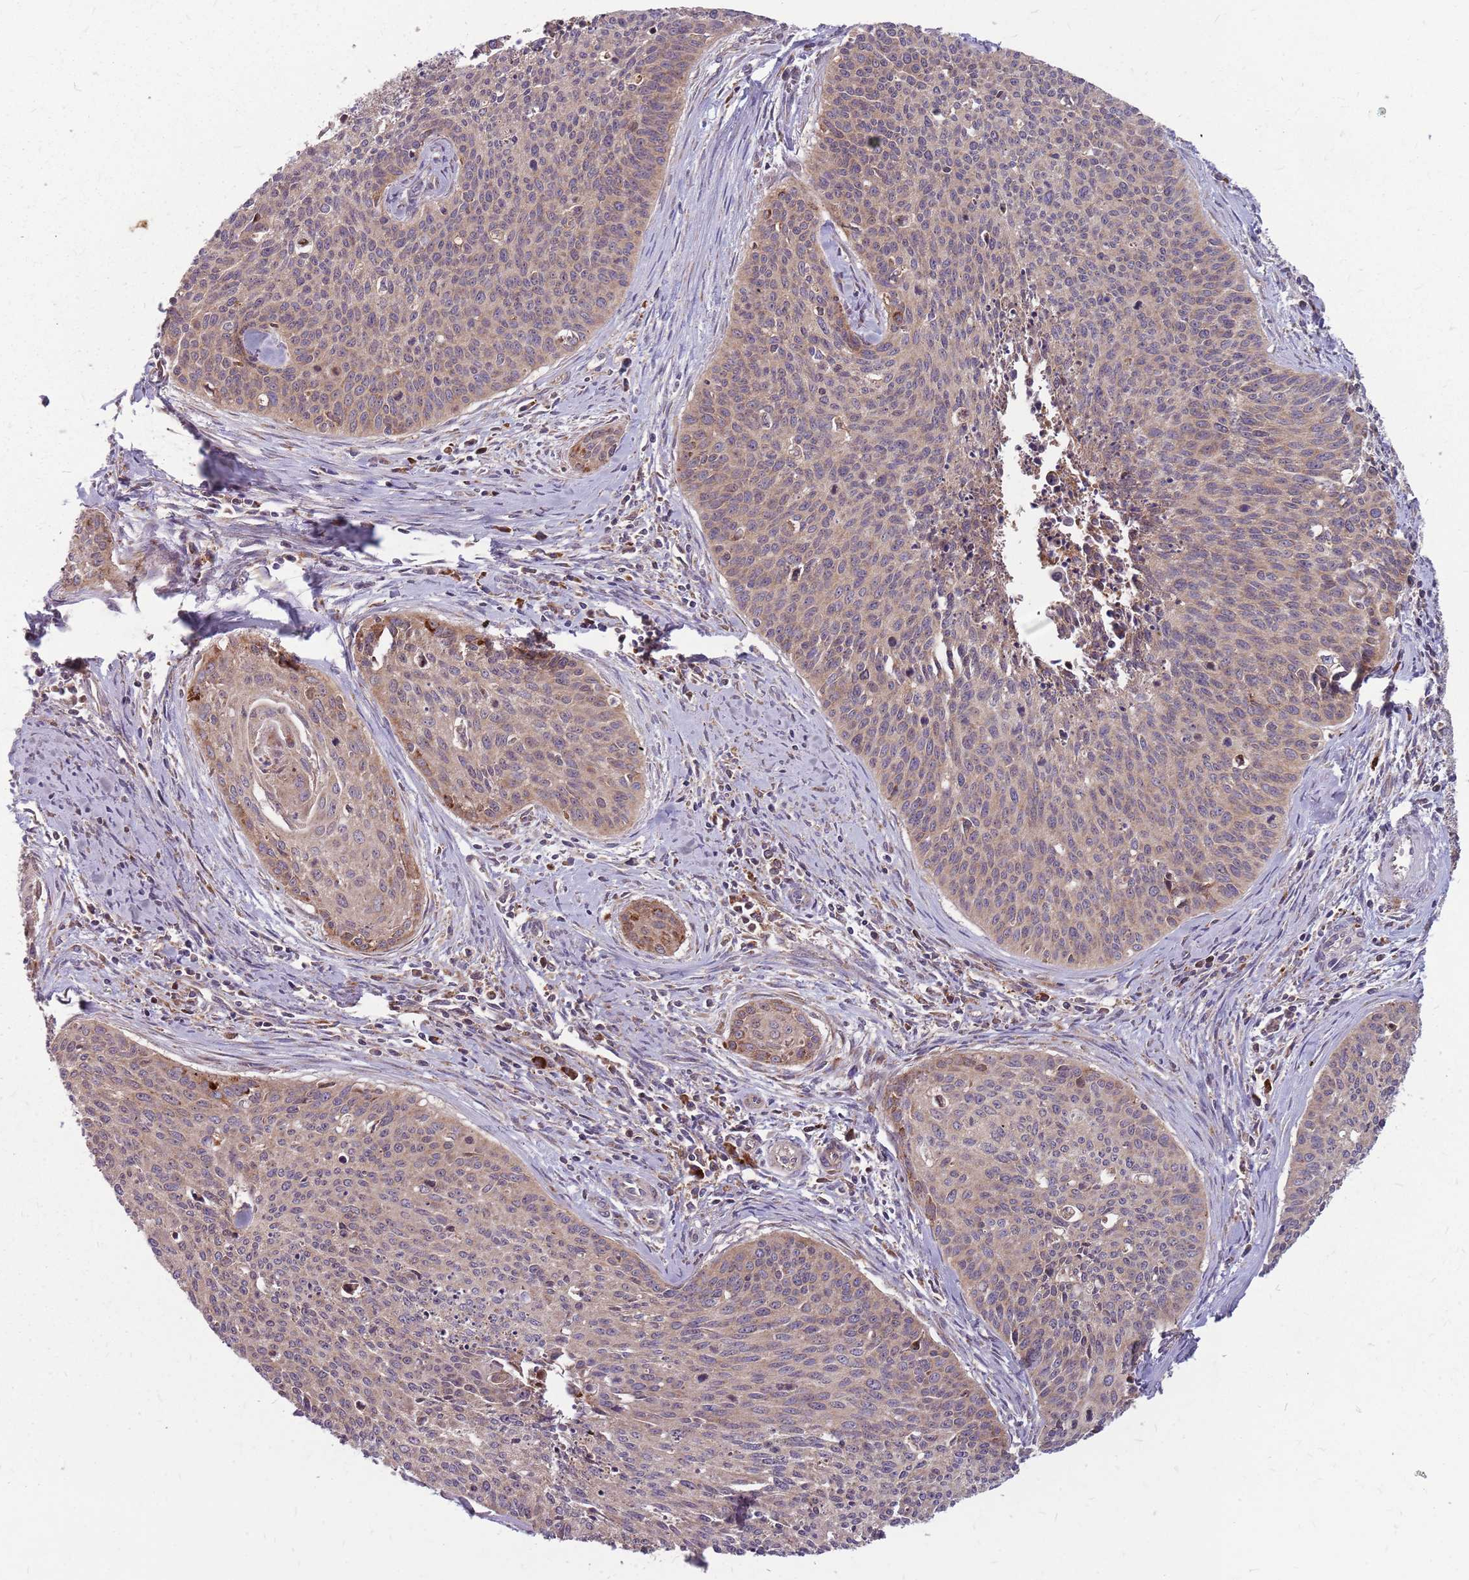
{"staining": {"intensity": "moderate", "quantity": "<25%", "location": "cytoplasmic/membranous"}, "tissue": "cervical cancer", "cell_type": "Tumor cells", "image_type": "cancer", "snomed": [{"axis": "morphology", "description": "Squamous cell carcinoma, NOS"}, {"axis": "topography", "description": "Cervix"}], "caption": "A brown stain labels moderate cytoplasmic/membranous positivity of a protein in human cervical cancer tumor cells.", "gene": "NME4", "patient": {"sex": "female", "age": 55}}